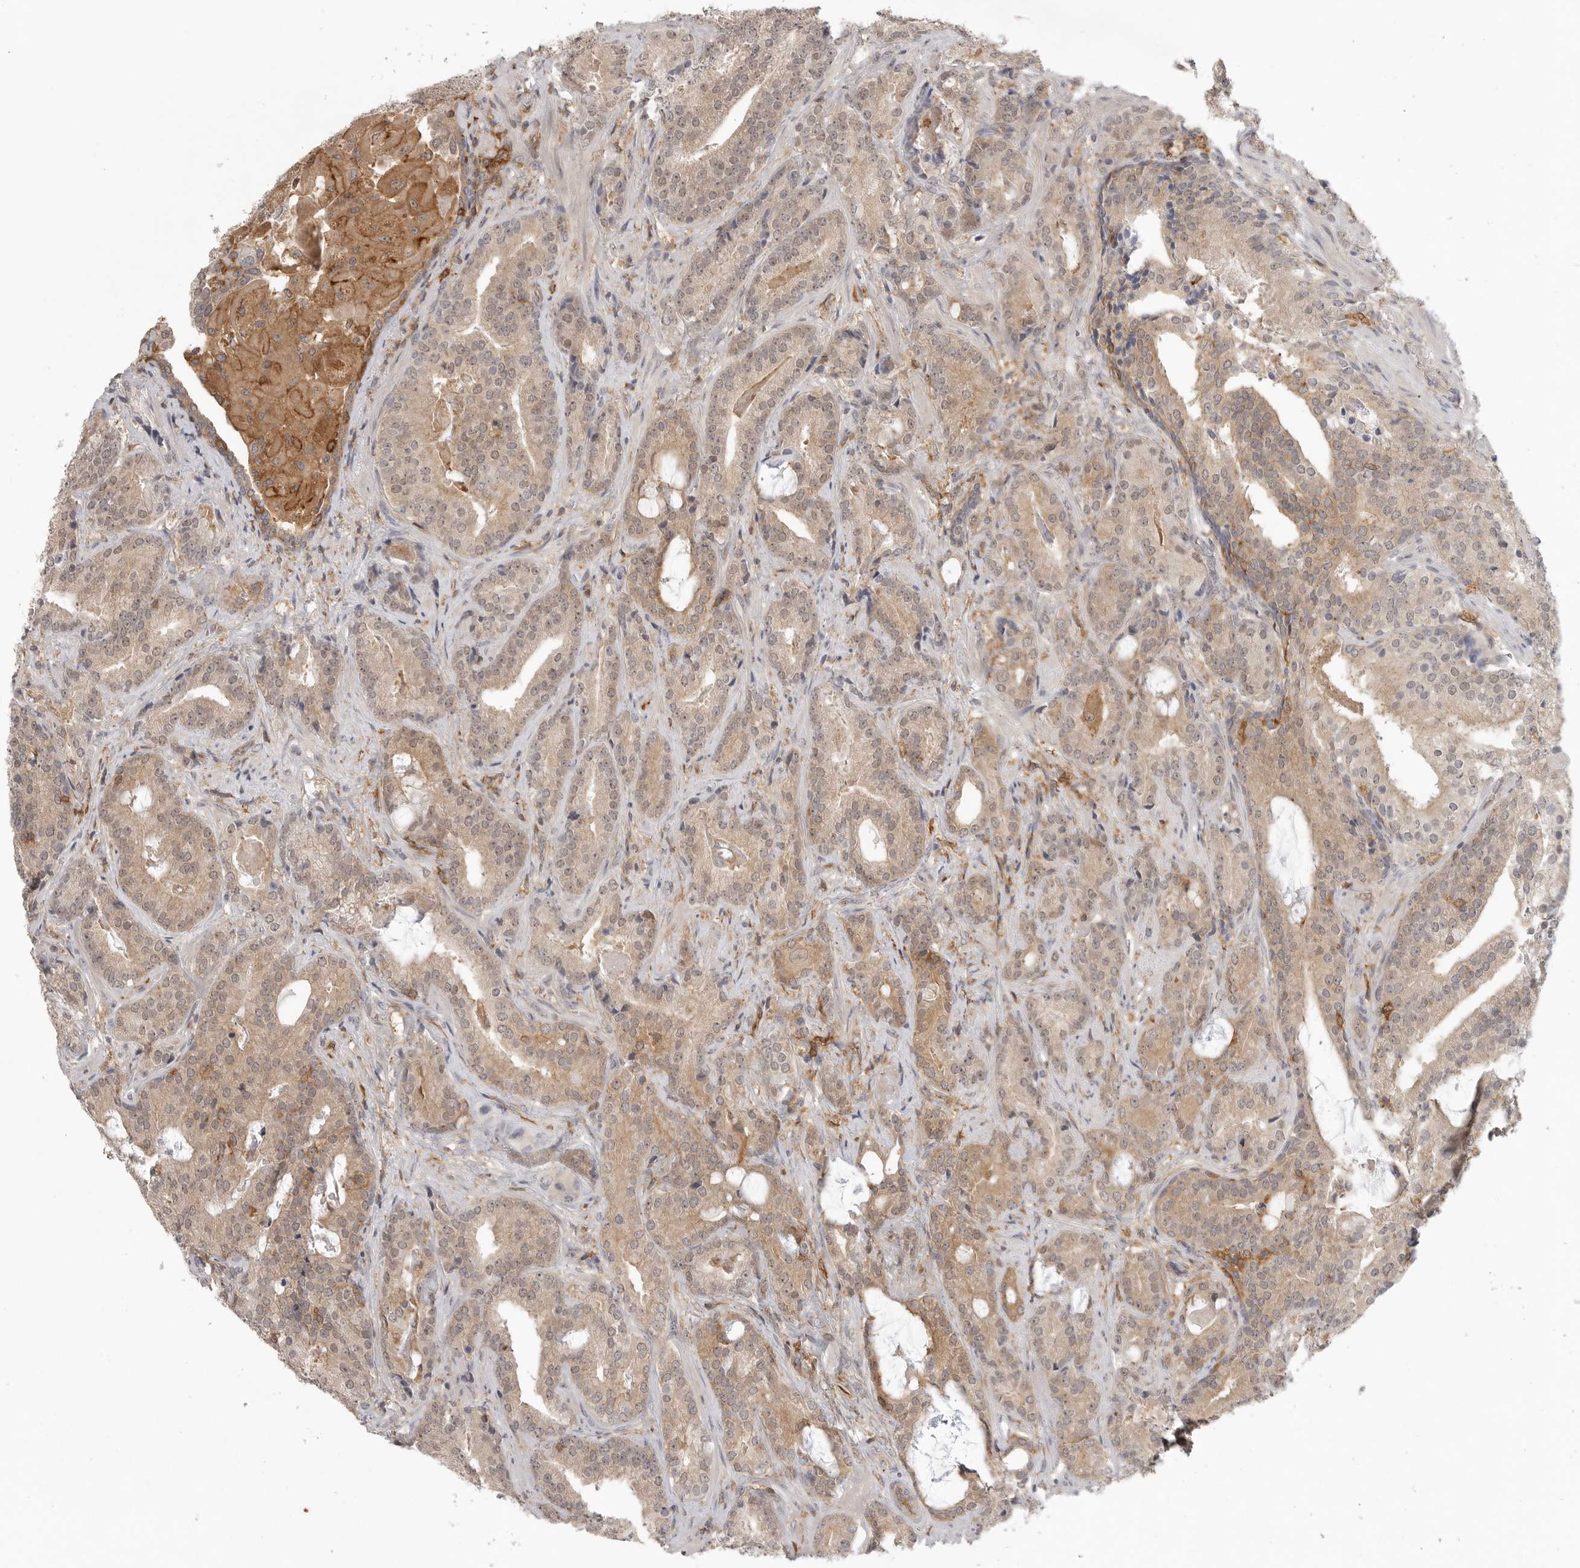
{"staining": {"intensity": "weak", "quantity": ">75%", "location": "cytoplasmic/membranous"}, "tissue": "prostate cancer", "cell_type": "Tumor cells", "image_type": "cancer", "snomed": [{"axis": "morphology", "description": "Adenocarcinoma, Low grade"}, {"axis": "topography", "description": "Prostate"}], "caption": "Protein expression analysis of adenocarcinoma (low-grade) (prostate) exhibits weak cytoplasmic/membranous staining in about >75% of tumor cells. (brown staining indicates protein expression, while blue staining denotes nuclei).", "gene": "DBNL", "patient": {"sex": "male", "age": 67}}